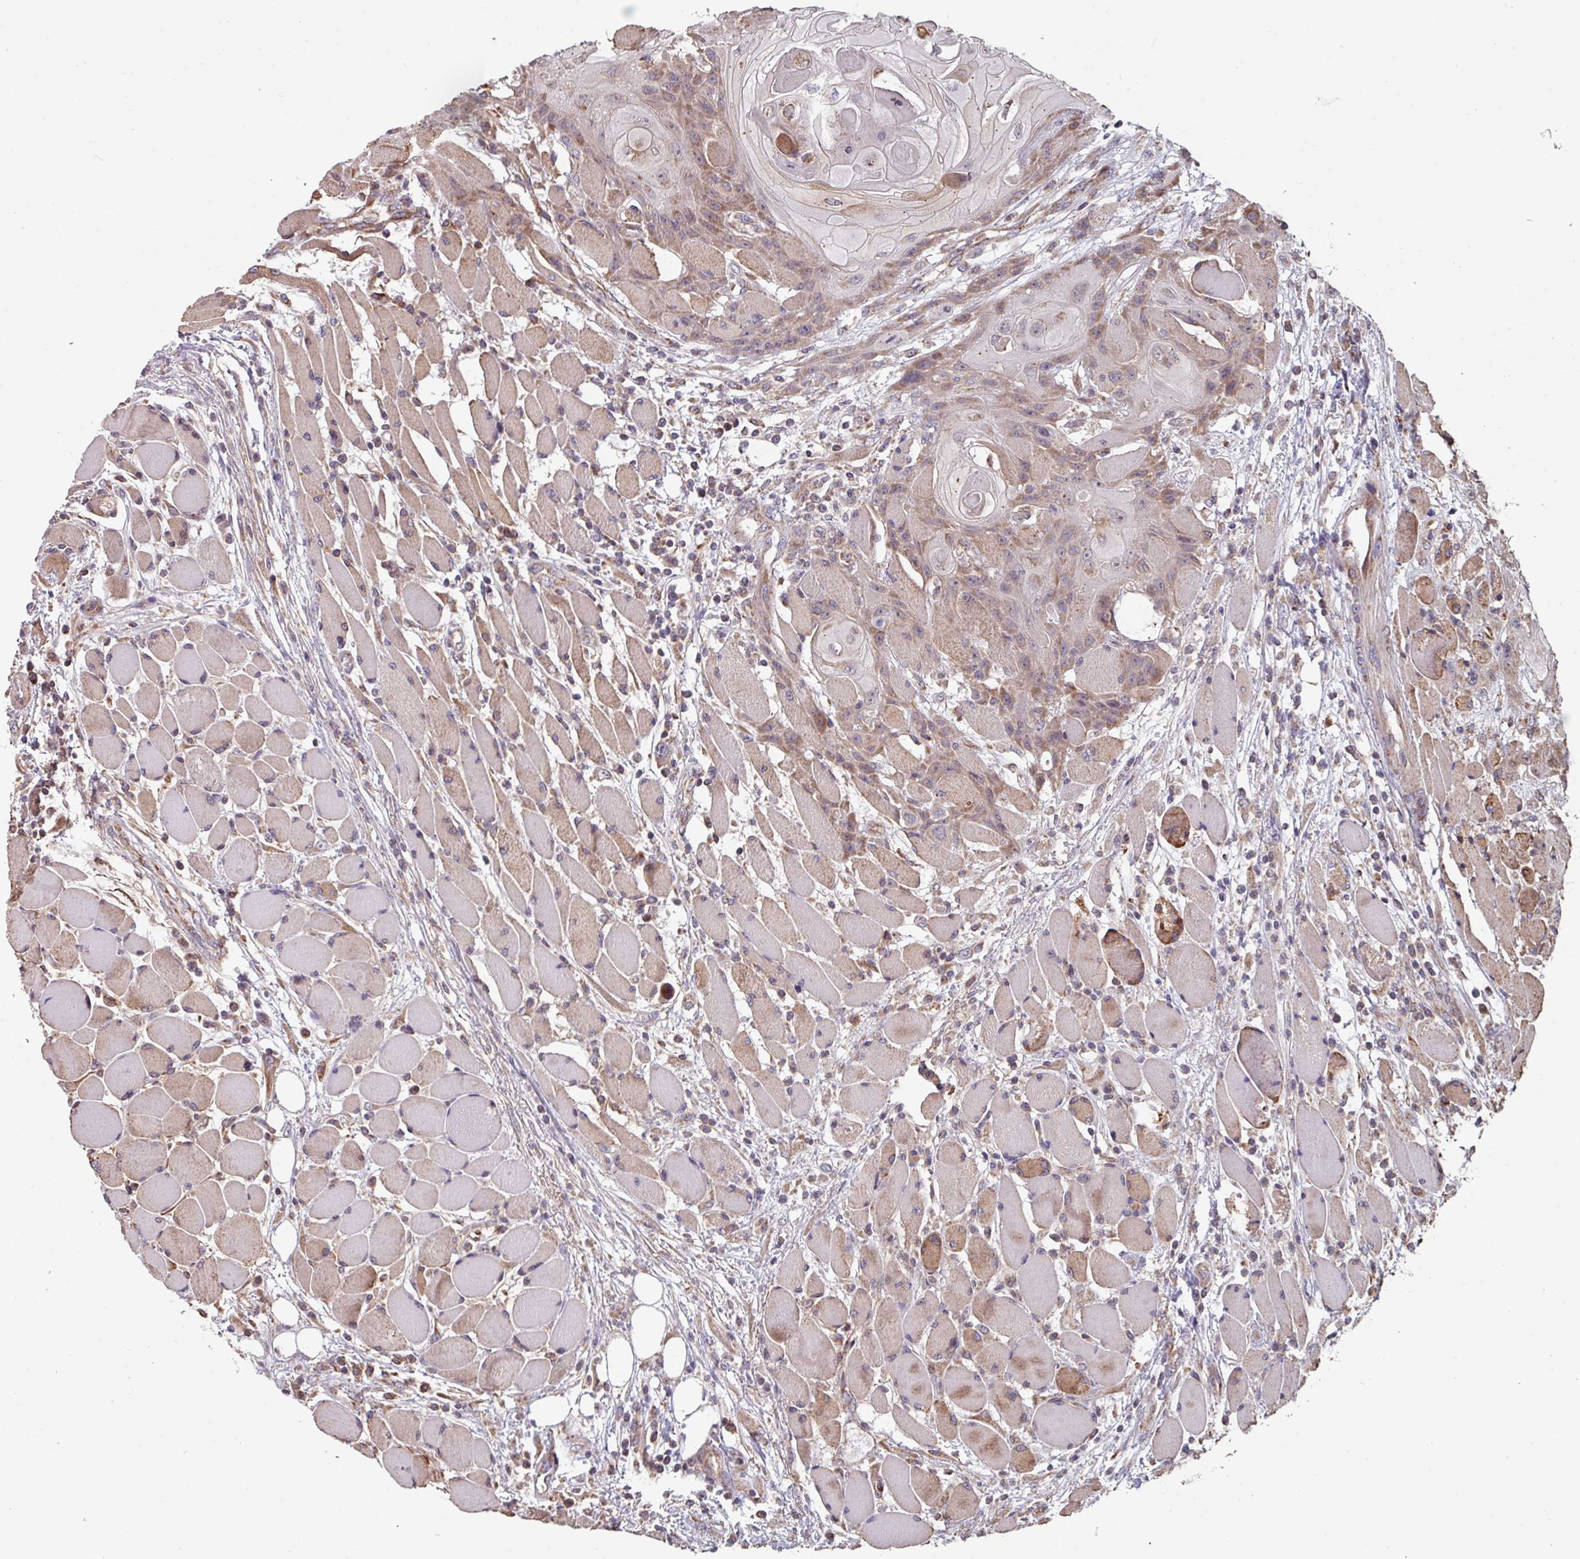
{"staining": {"intensity": "moderate", "quantity": "25%-75%", "location": "cytoplasmic/membranous"}, "tissue": "head and neck cancer", "cell_type": "Tumor cells", "image_type": "cancer", "snomed": [{"axis": "morphology", "description": "Squamous cell carcinoma, NOS"}, {"axis": "topography", "description": "Head-Neck"}], "caption": "Head and neck cancer tissue reveals moderate cytoplasmic/membranous staining in about 25%-75% of tumor cells, visualized by immunohistochemistry.", "gene": "COX7C", "patient": {"sex": "female", "age": 43}}